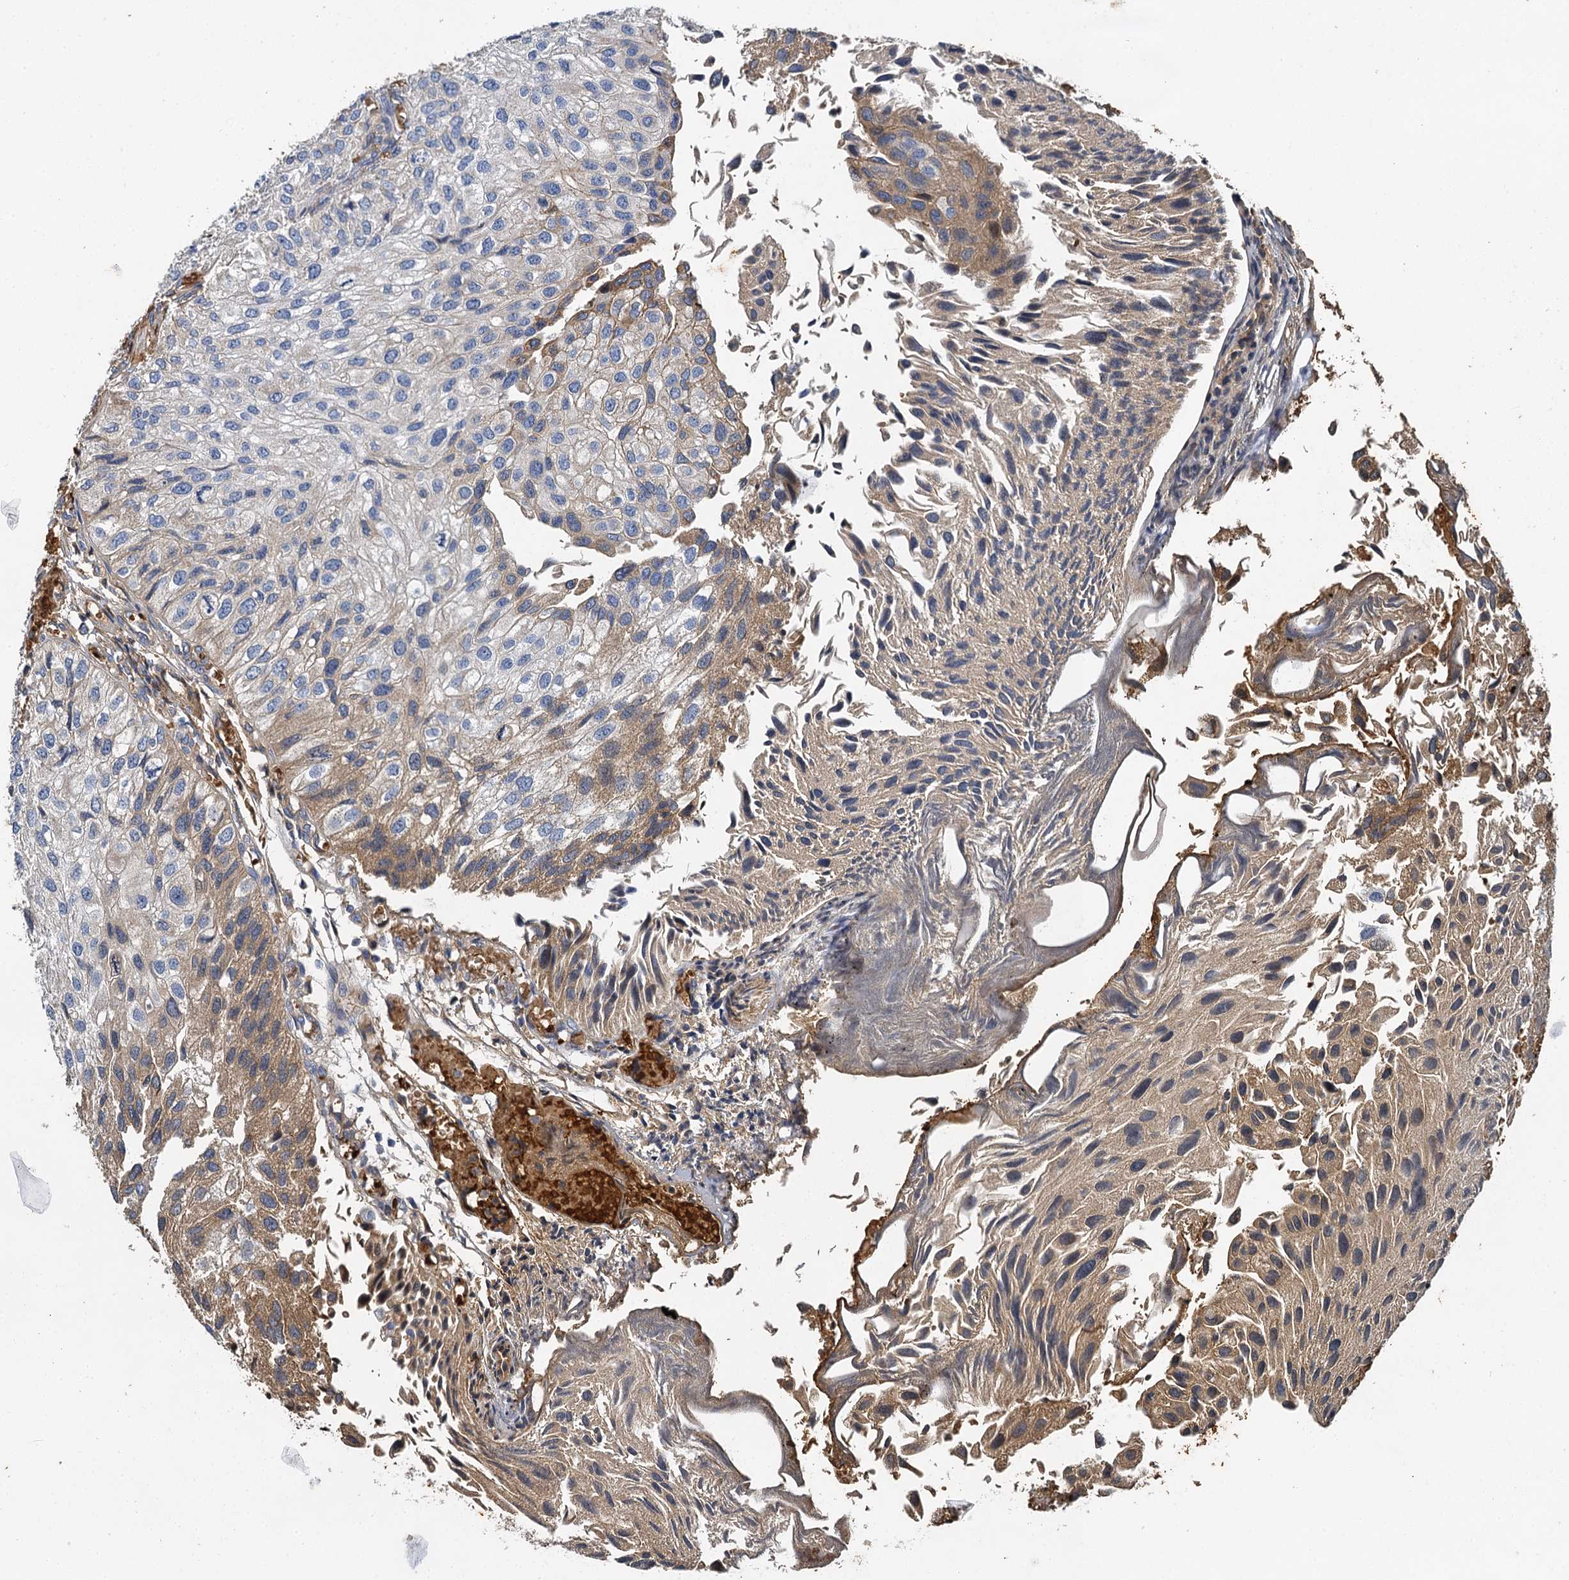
{"staining": {"intensity": "moderate", "quantity": "<25%", "location": "cytoplasmic/membranous"}, "tissue": "urothelial cancer", "cell_type": "Tumor cells", "image_type": "cancer", "snomed": [{"axis": "morphology", "description": "Urothelial carcinoma, Low grade"}, {"axis": "topography", "description": "Urinary bladder"}], "caption": "Immunohistochemical staining of human urothelial cancer displays moderate cytoplasmic/membranous protein expression in about <25% of tumor cells.", "gene": "BCS1L", "patient": {"sex": "female", "age": 89}}